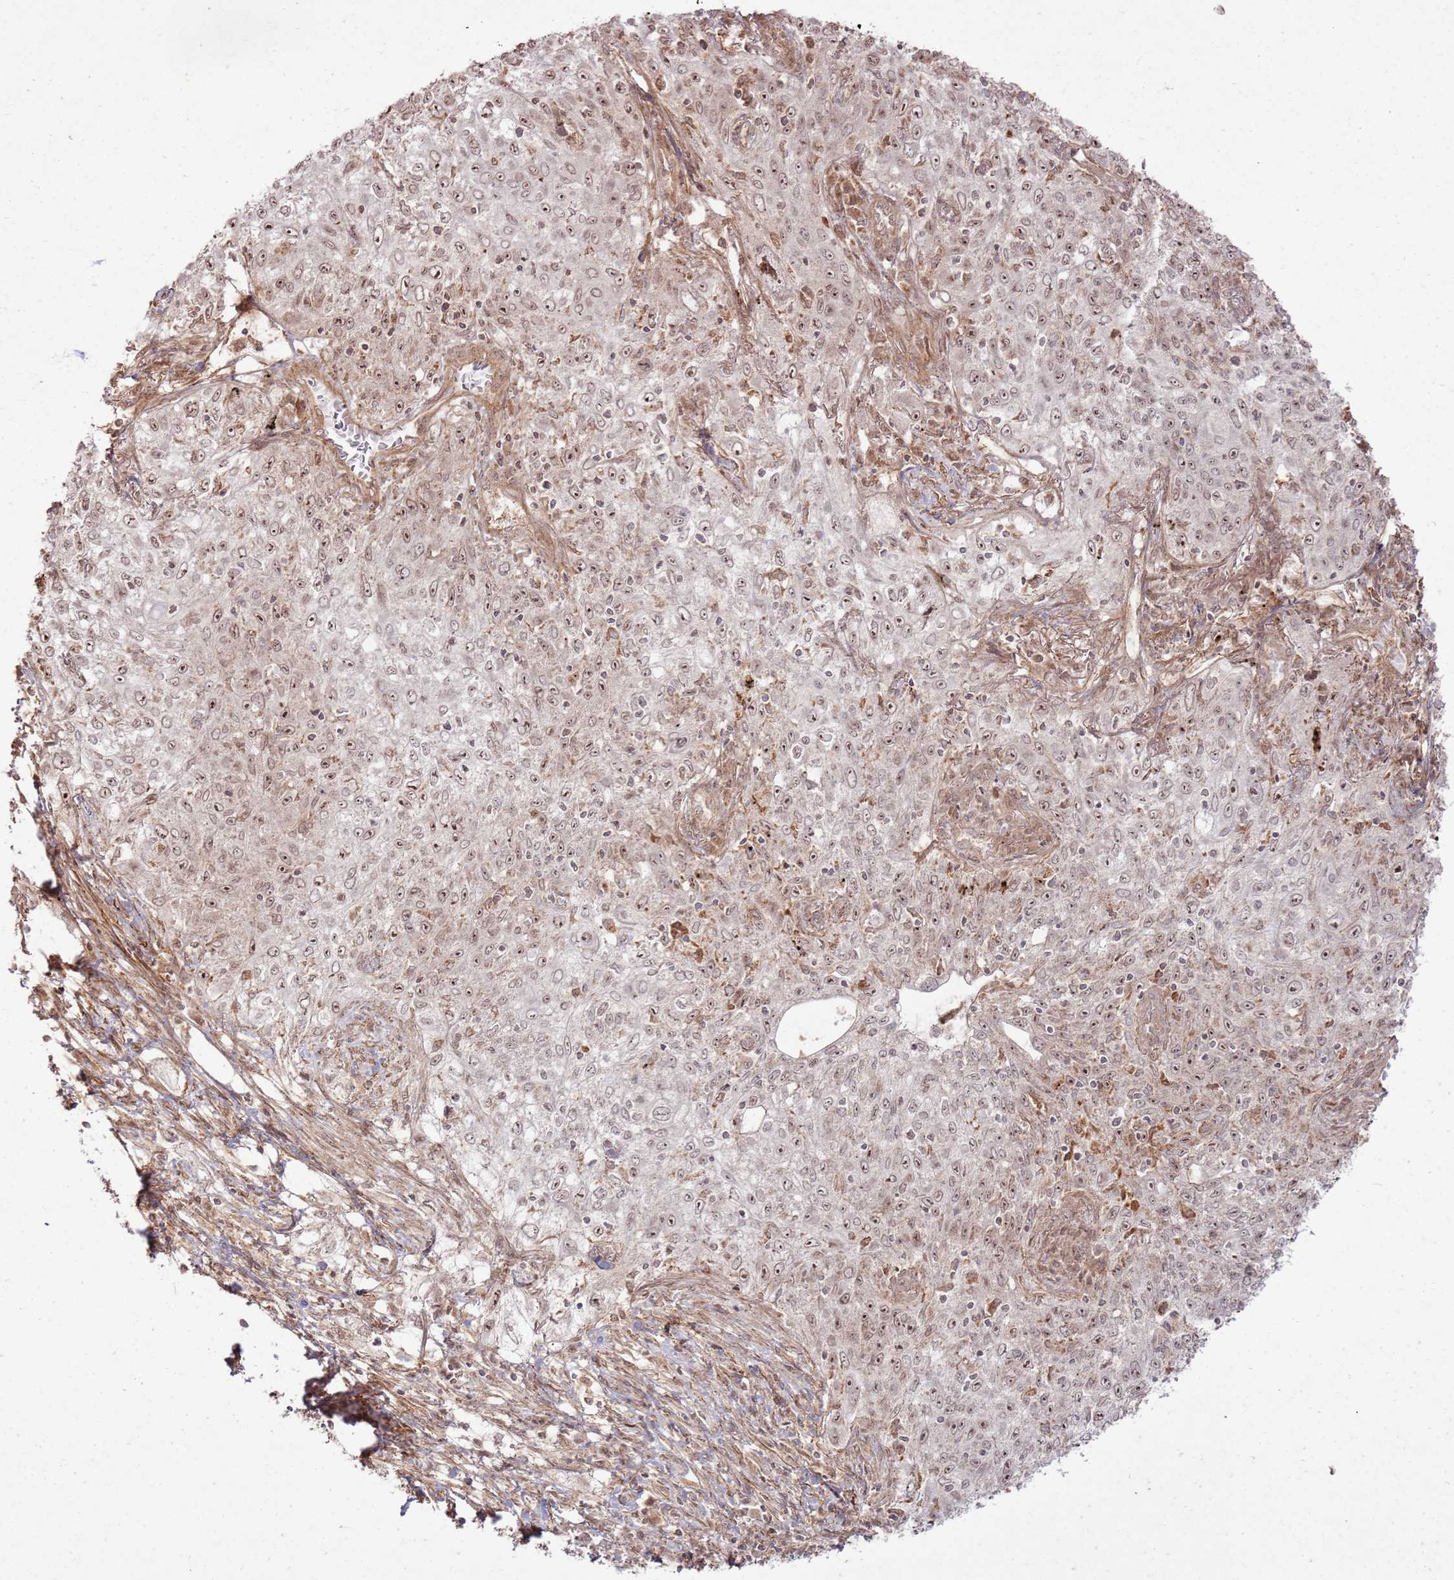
{"staining": {"intensity": "moderate", "quantity": ">75%", "location": "nuclear"}, "tissue": "lung cancer", "cell_type": "Tumor cells", "image_type": "cancer", "snomed": [{"axis": "morphology", "description": "Squamous cell carcinoma, NOS"}, {"axis": "topography", "description": "Lung"}], "caption": "This is a histology image of immunohistochemistry (IHC) staining of lung cancer, which shows moderate expression in the nuclear of tumor cells.", "gene": "ZNF623", "patient": {"sex": "female", "age": 69}}